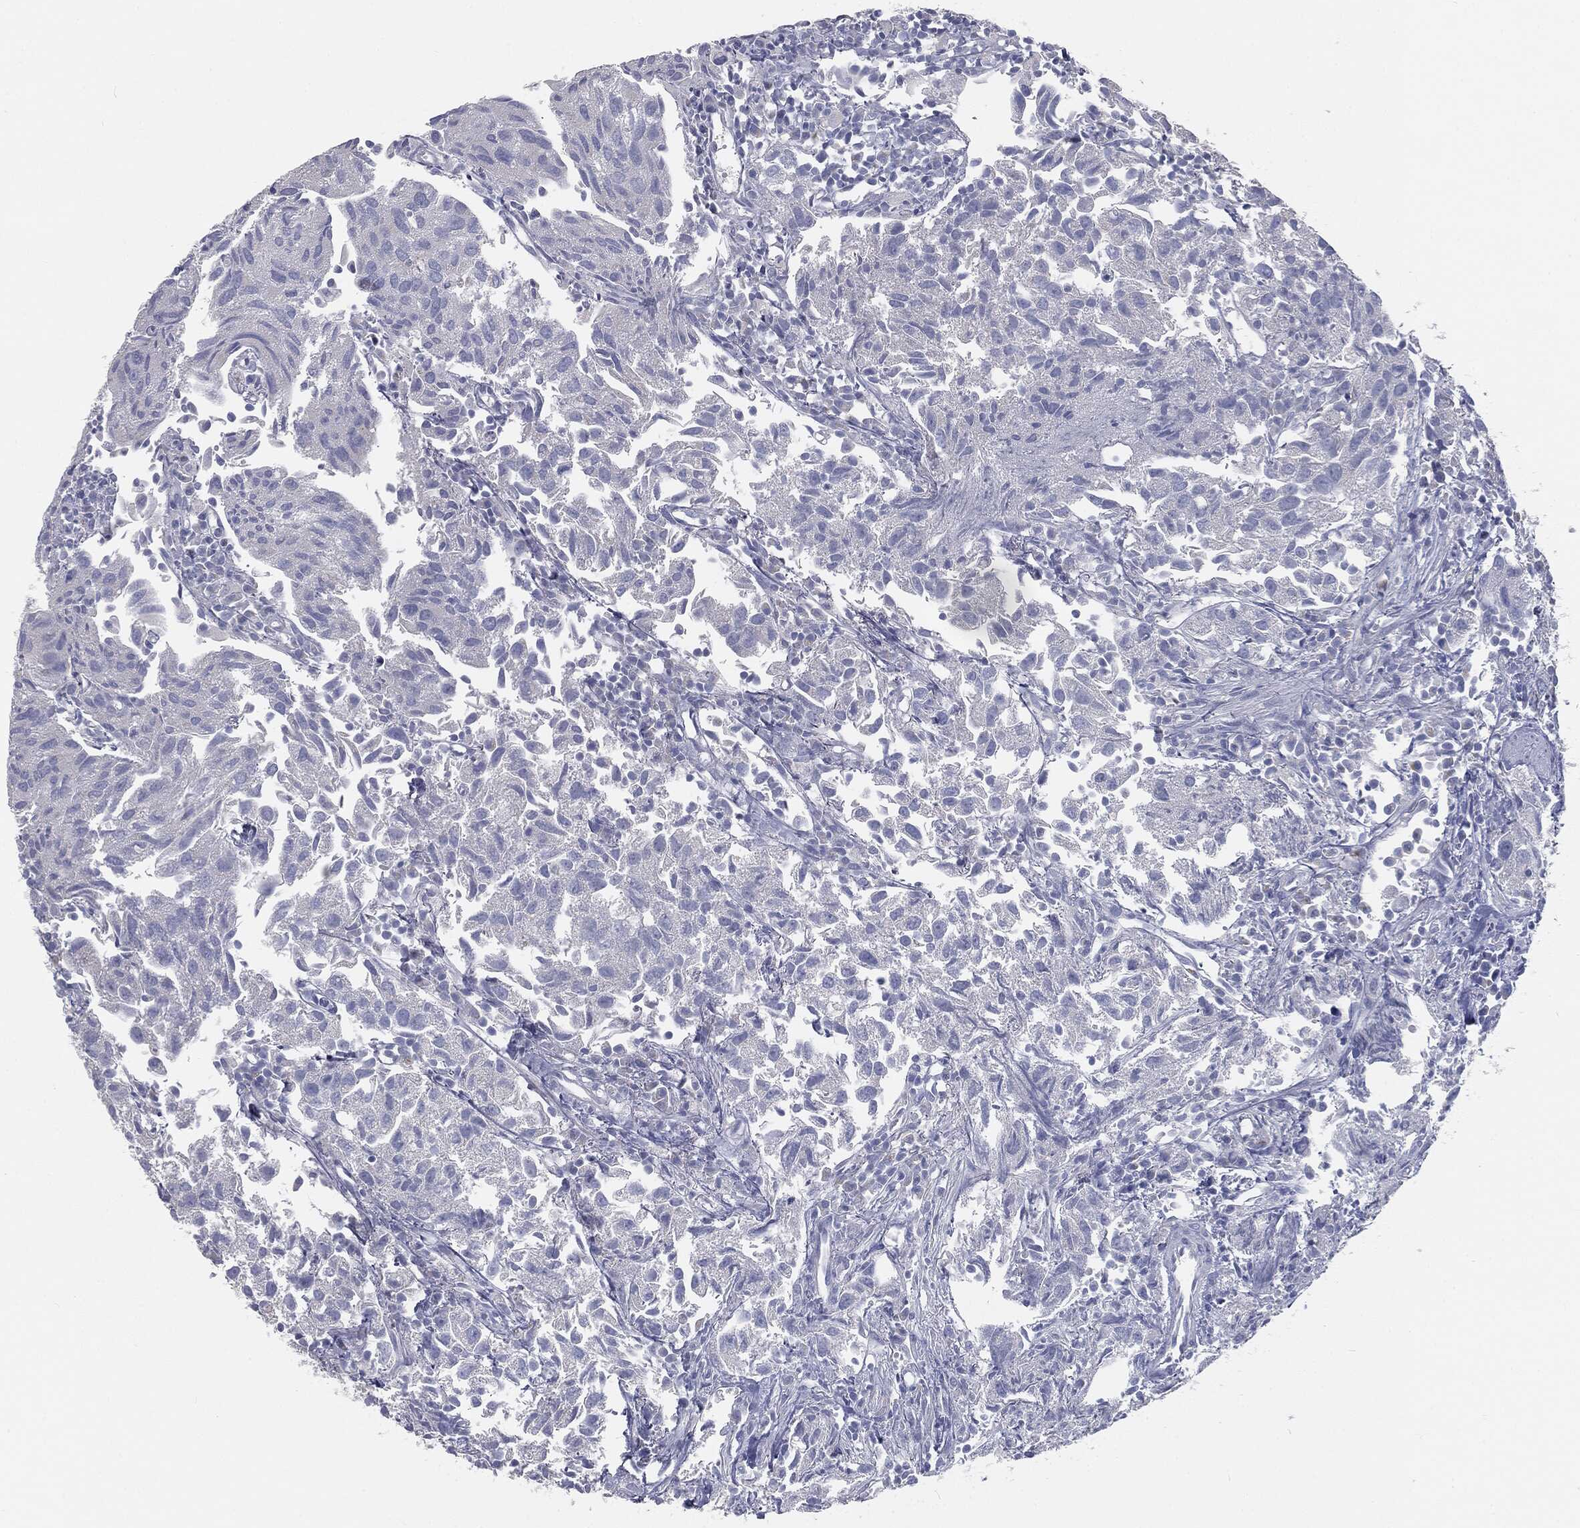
{"staining": {"intensity": "negative", "quantity": "none", "location": "none"}, "tissue": "urothelial cancer", "cell_type": "Tumor cells", "image_type": "cancer", "snomed": [{"axis": "morphology", "description": "Urothelial carcinoma, High grade"}, {"axis": "topography", "description": "Urinary bladder"}], "caption": "The micrograph exhibits no staining of tumor cells in urothelial carcinoma (high-grade).", "gene": "CAV3", "patient": {"sex": "female", "age": 75}}